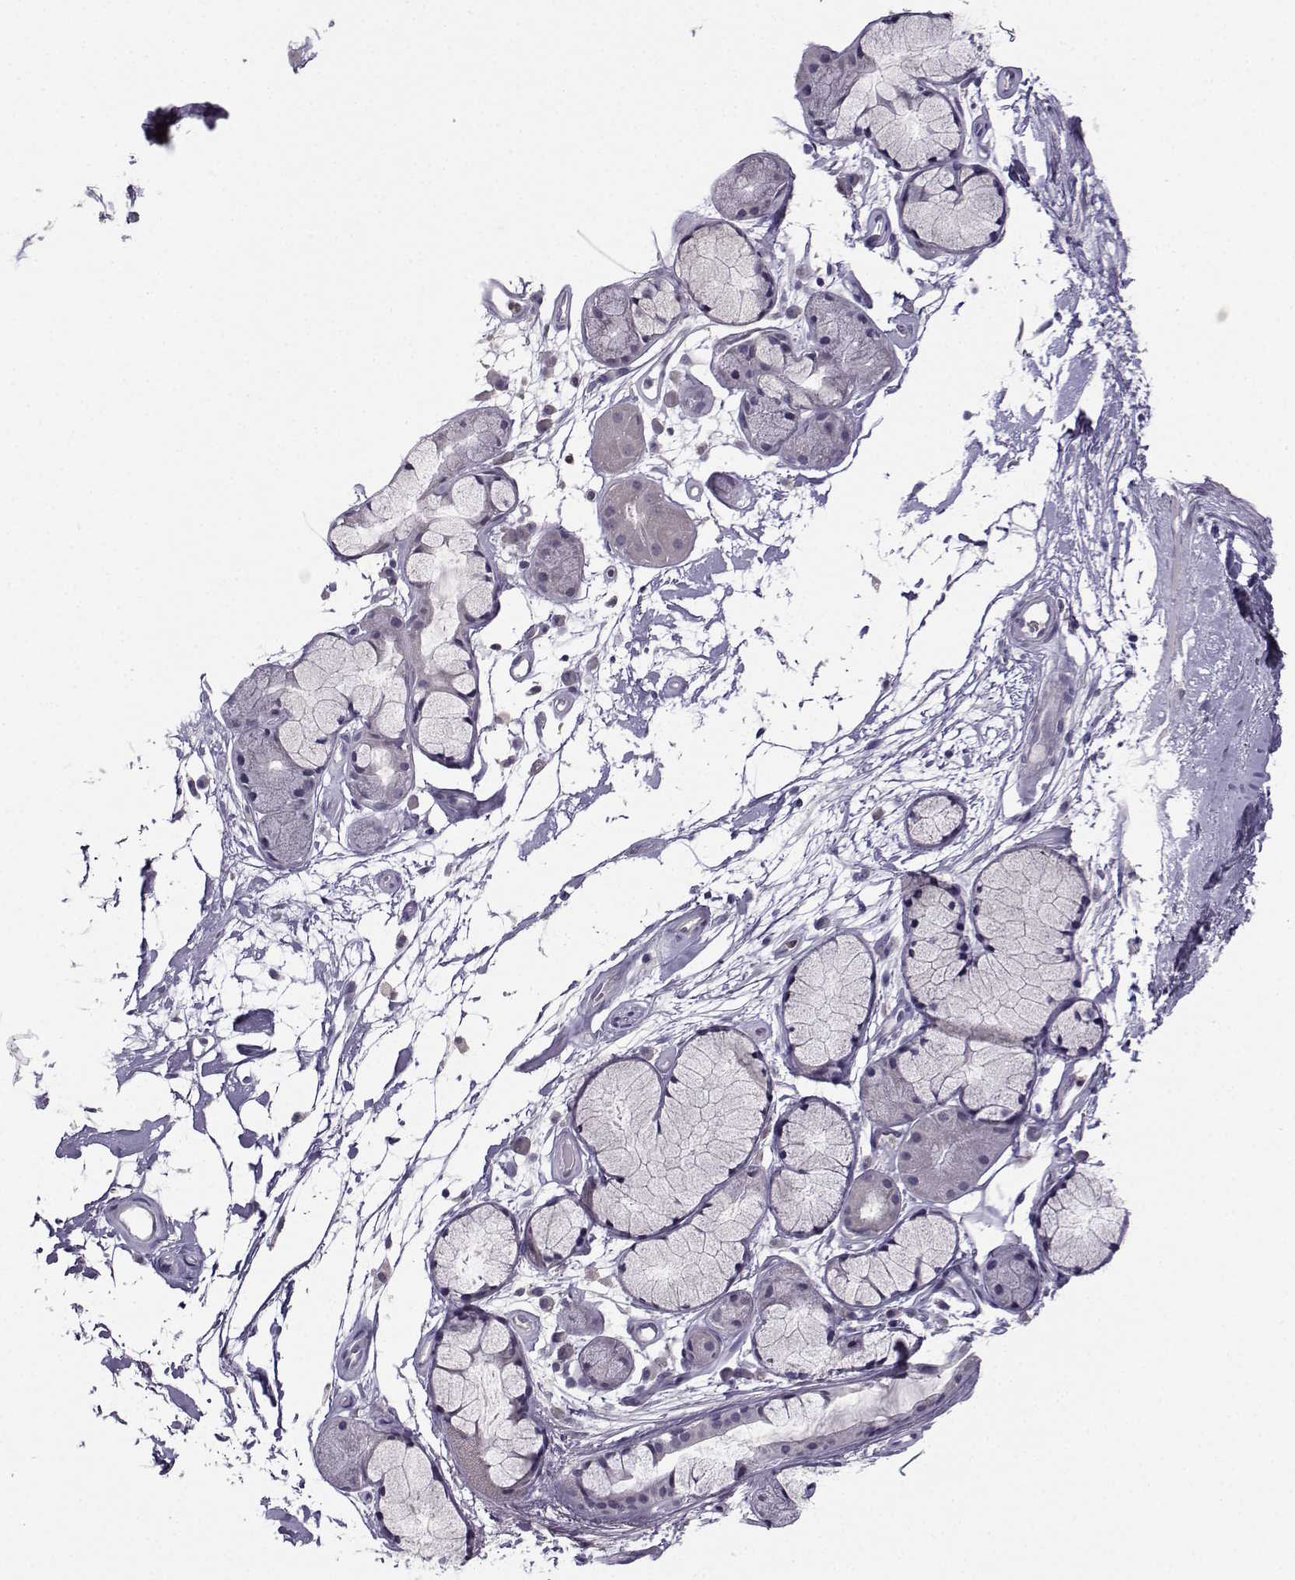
{"staining": {"intensity": "negative", "quantity": "none", "location": "none"}, "tissue": "soft tissue", "cell_type": "Chondrocytes", "image_type": "normal", "snomed": [{"axis": "morphology", "description": "Normal tissue, NOS"}, {"axis": "morphology", "description": "Squamous cell carcinoma, NOS"}, {"axis": "topography", "description": "Cartilage tissue"}, {"axis": "topography", "description": "Lung"}], "caption": "Normal soft tissue was stained to show a protein in brown. There is no significant positivity in chondrocytes.", "gene": "FCAMR", "patient": {"sex": "male", "age": 66}}